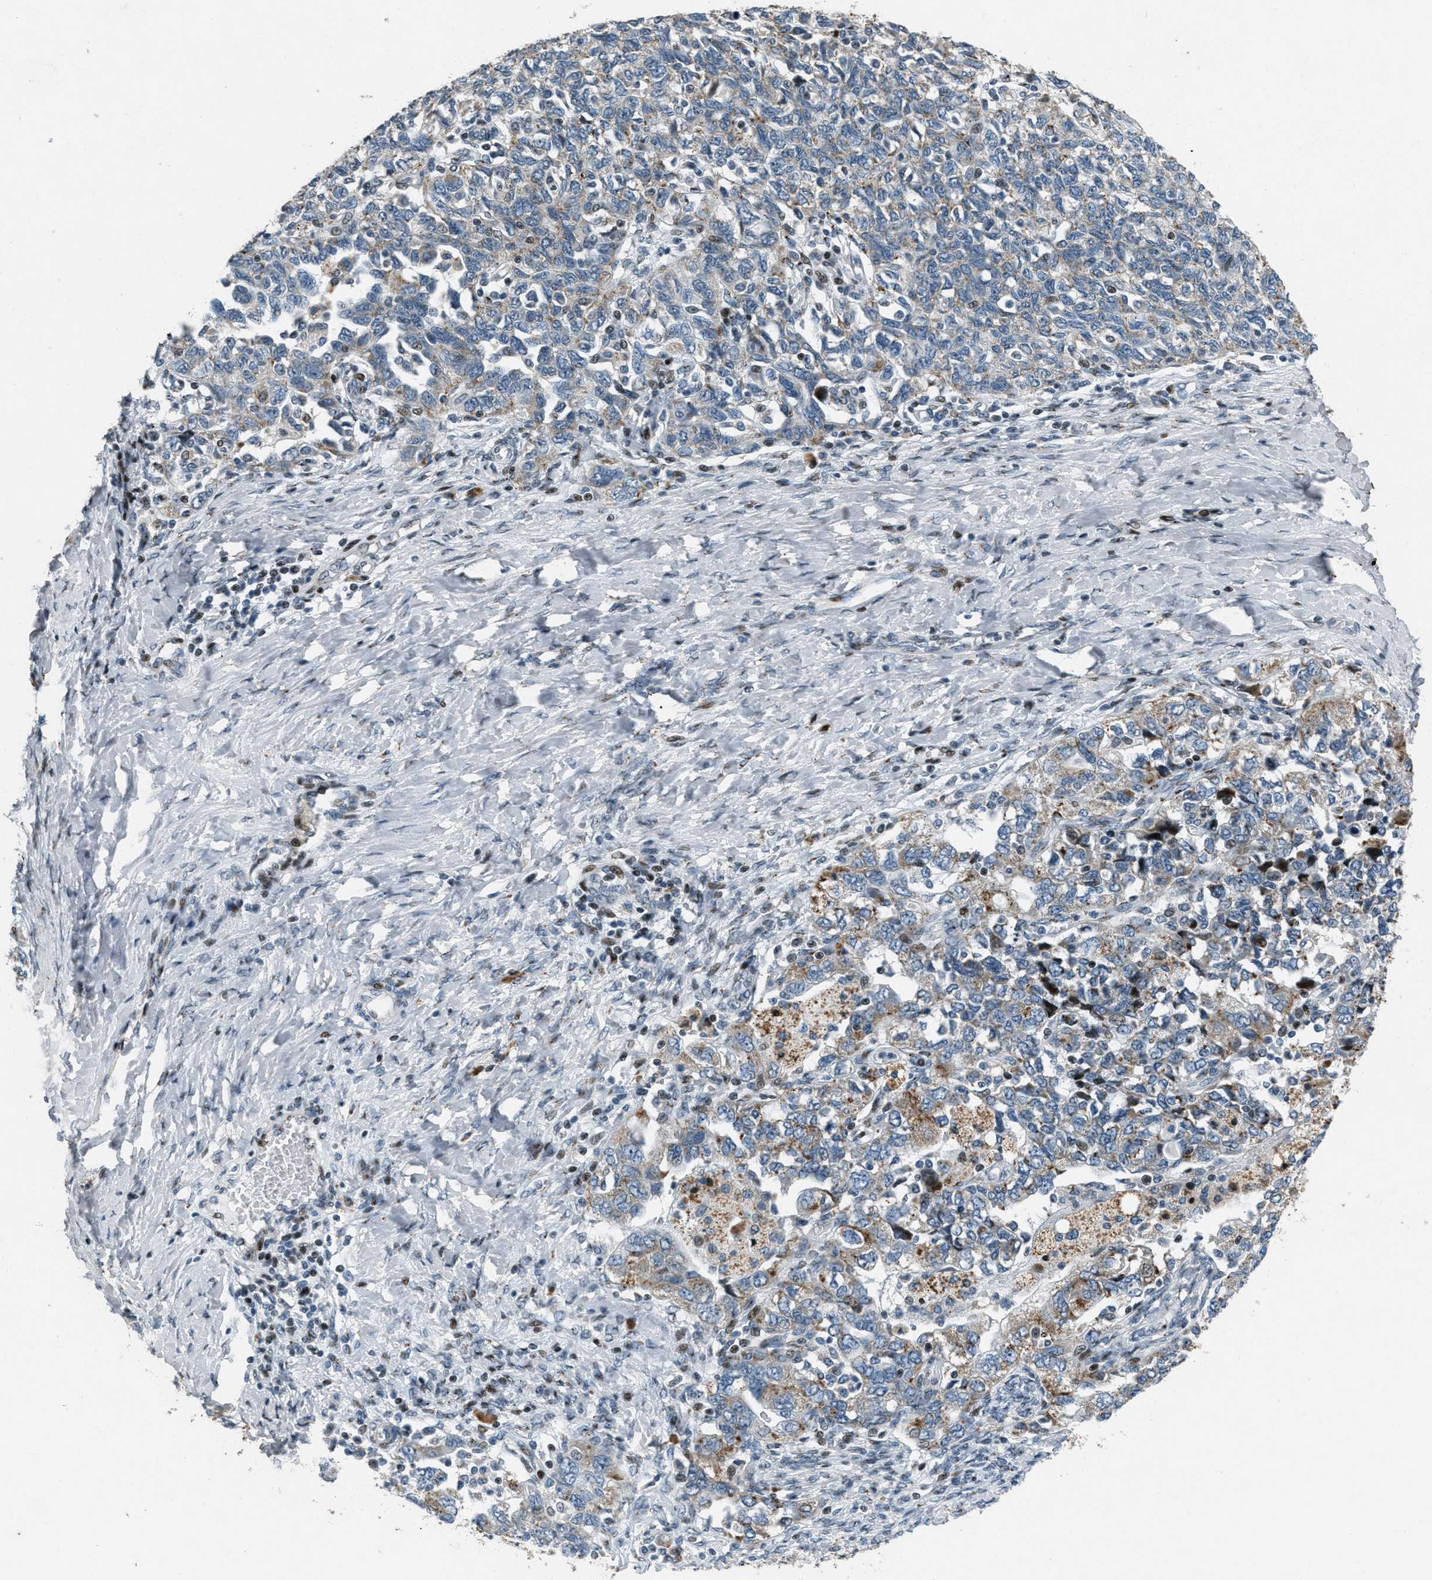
{"staining": {"intensity": "moderate", "quantity": "<25%", "location": "cytoplasmic/membranous"}, "tissue": "ovarian cancer", "cell_type": "Tumor cells", "image_type": "cancer", "snomed": [{"axis": "morphology", "description": "Carcinoma, NOS"}, {"axis": "morphology", "description": "Cystadenocarcinoma, serous, NOS"}, {"axis": "topography", "description": "Ovary"}], "caption": "This histopathology image shows immunohistochemistry (IHC) staining of ovarian cancer, with low moderate cytoplasmic/membranous staining in about <25% of tumor cells.", "gene": "GPC6", "patient": {"sex": "female", "age": 69}}